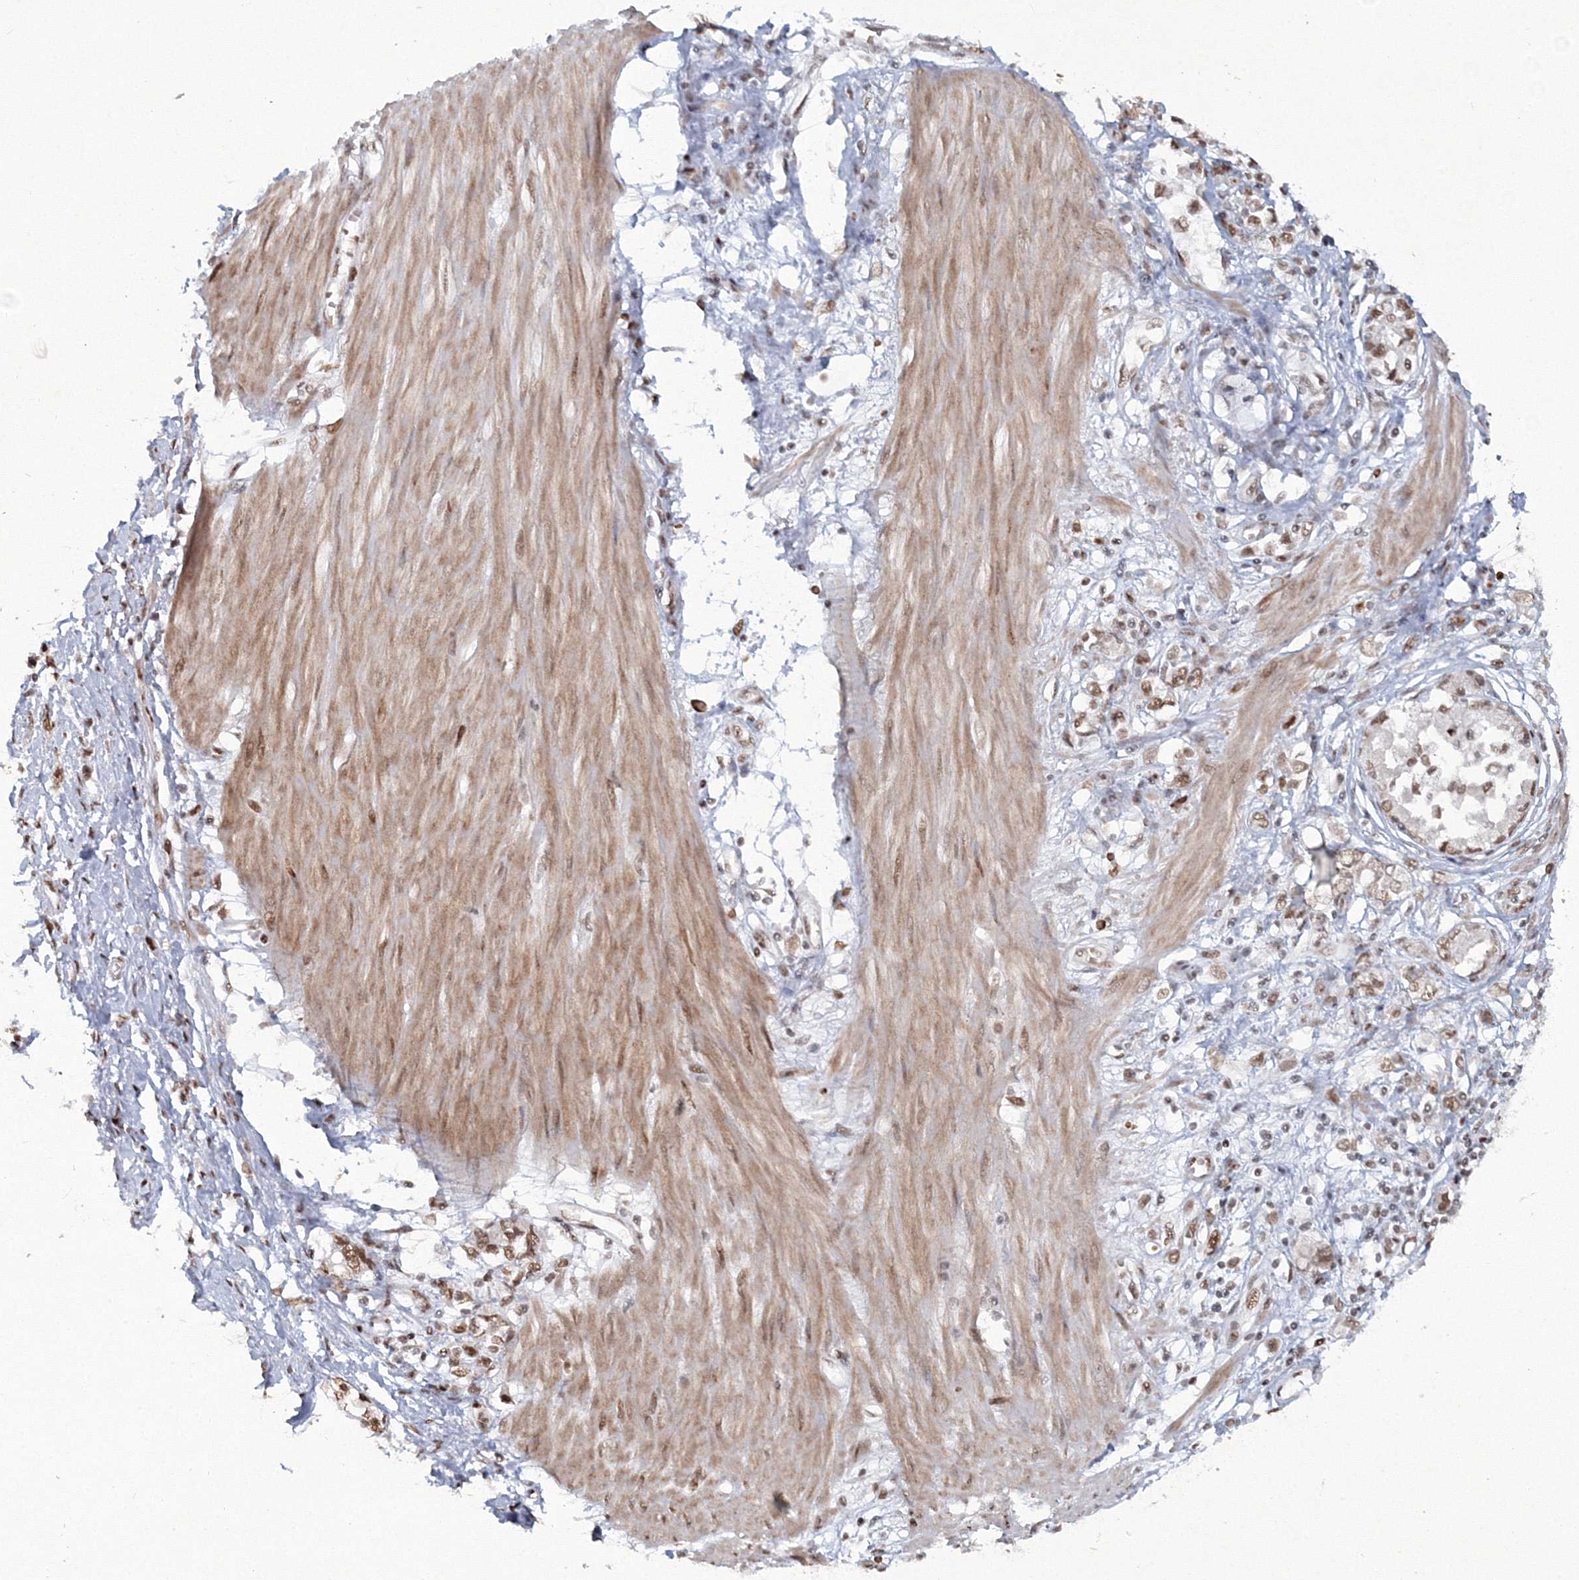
{"staining": {"intensity": "moderate", "quantity": ">75%", "location": "nuclear"}, "tissue": "stomach cancer", "cell_type": "Tumor cells", "image_type": "cancer", "snomed": [{"axis": "morphology", "description": "Adenocarcinoma, NOS"}, {"axis": "topography", "description": "Stomach"}], "caption": "IHC micrograph of neoplastic tissue: stomach adenocarcinoma stained using immunohistochemistry displays medium levels of moderate protein expression localized specifically in the nuclear of tumor cells, appearing as a nuclear brown color.", "gene": "C3orf33", "patient": {"sex": "female", "age": 76}}